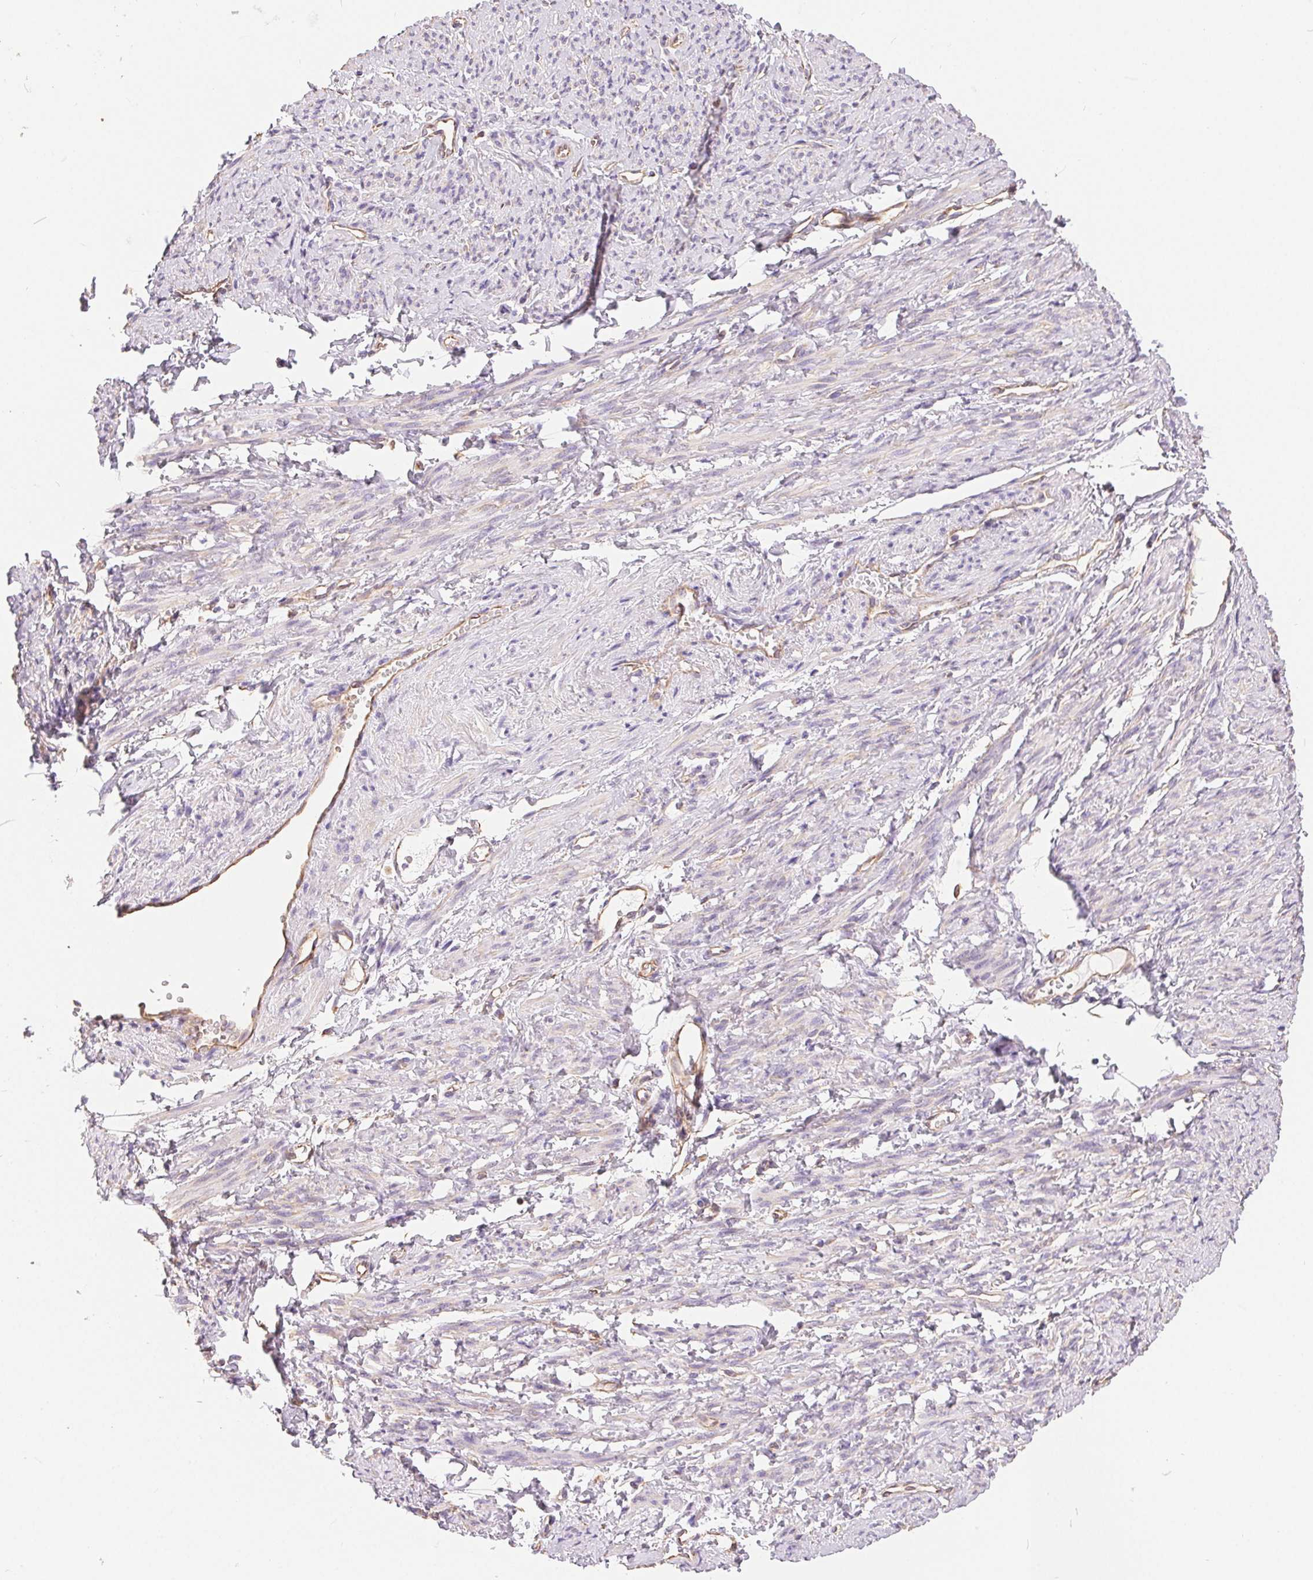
{"staining": {"intensity": "weak", "quantity": "<25%", "location": "cytoplasmic/membranous"}, "tissue": "smooth muscle", "cell_type": "Smooth muscle cells", "image_type": "normal", "snomed": [{"axis": "morphology", "description": "Normal tissue, NOS"}, {"axis": "topography", "description": "Smooth muscle"}], "caption": "This is a image of IHC staining of unremarkable smooth muscle, which shows no staining in smooth muscle cells.", "gene": "GFAP", "patient": {"sex": "female", "age": 65}}